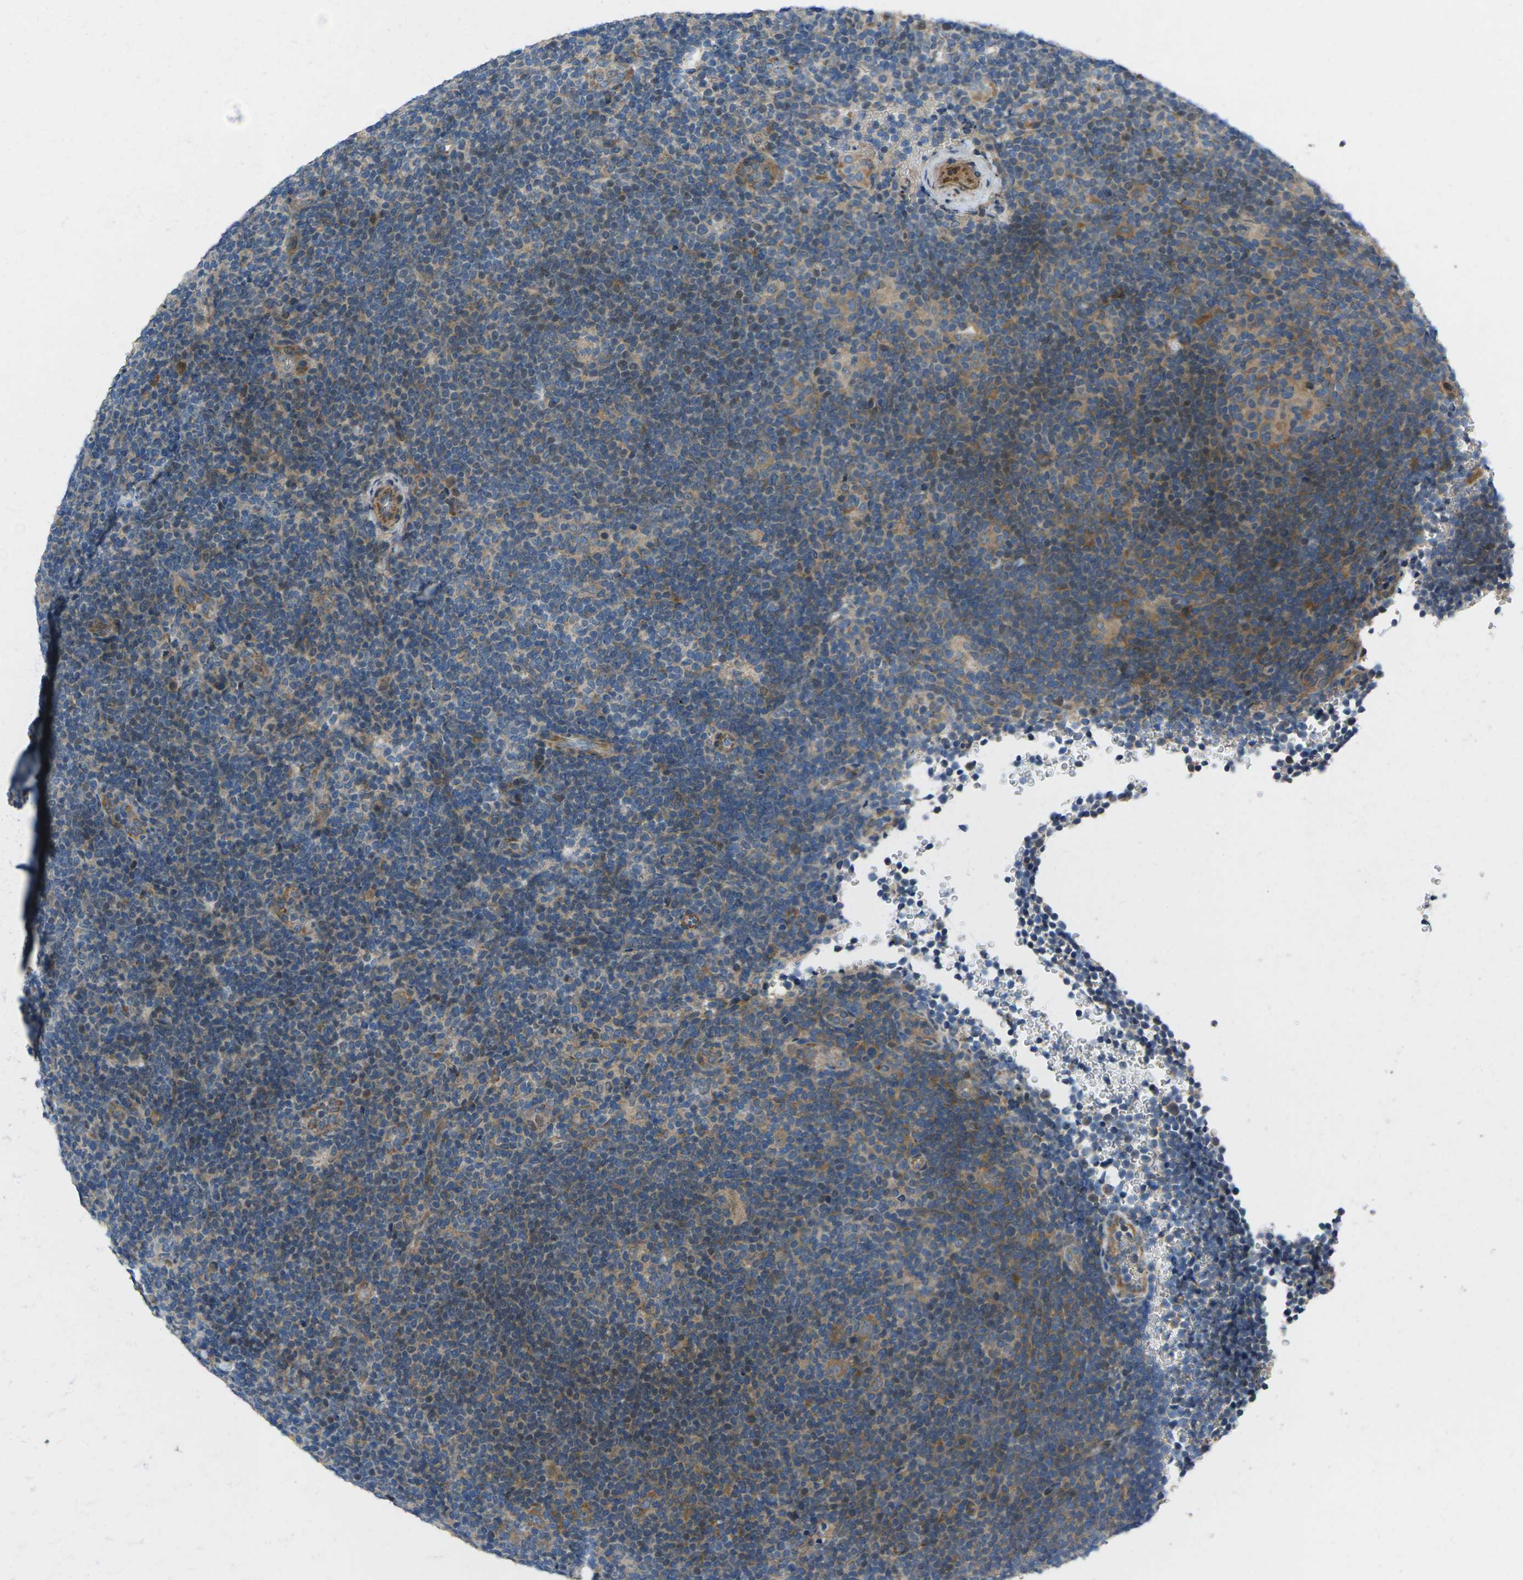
{"staining": {"intensity": "moderate", "quantity": ">75%", "location": "cytoplasmic/membranous"}, "tissue": "lymphoma", "cell_type": "Tumor cells", "image_type": "cancer", "snomed": [{"axis": "morphology", "description": "Hodgkin's disease, NOS"}, {"axis": "topography", "description": "Lymph node"}], "caption": "A high-resolution histopathology image shows IHC staining of Hodgkin's disease, which shows moderate cytoplasmic/membranous expression in approximately >75% of tumor cells.", "gene": "EDNRA", "patient": {"sex": "female", "age": 57}}